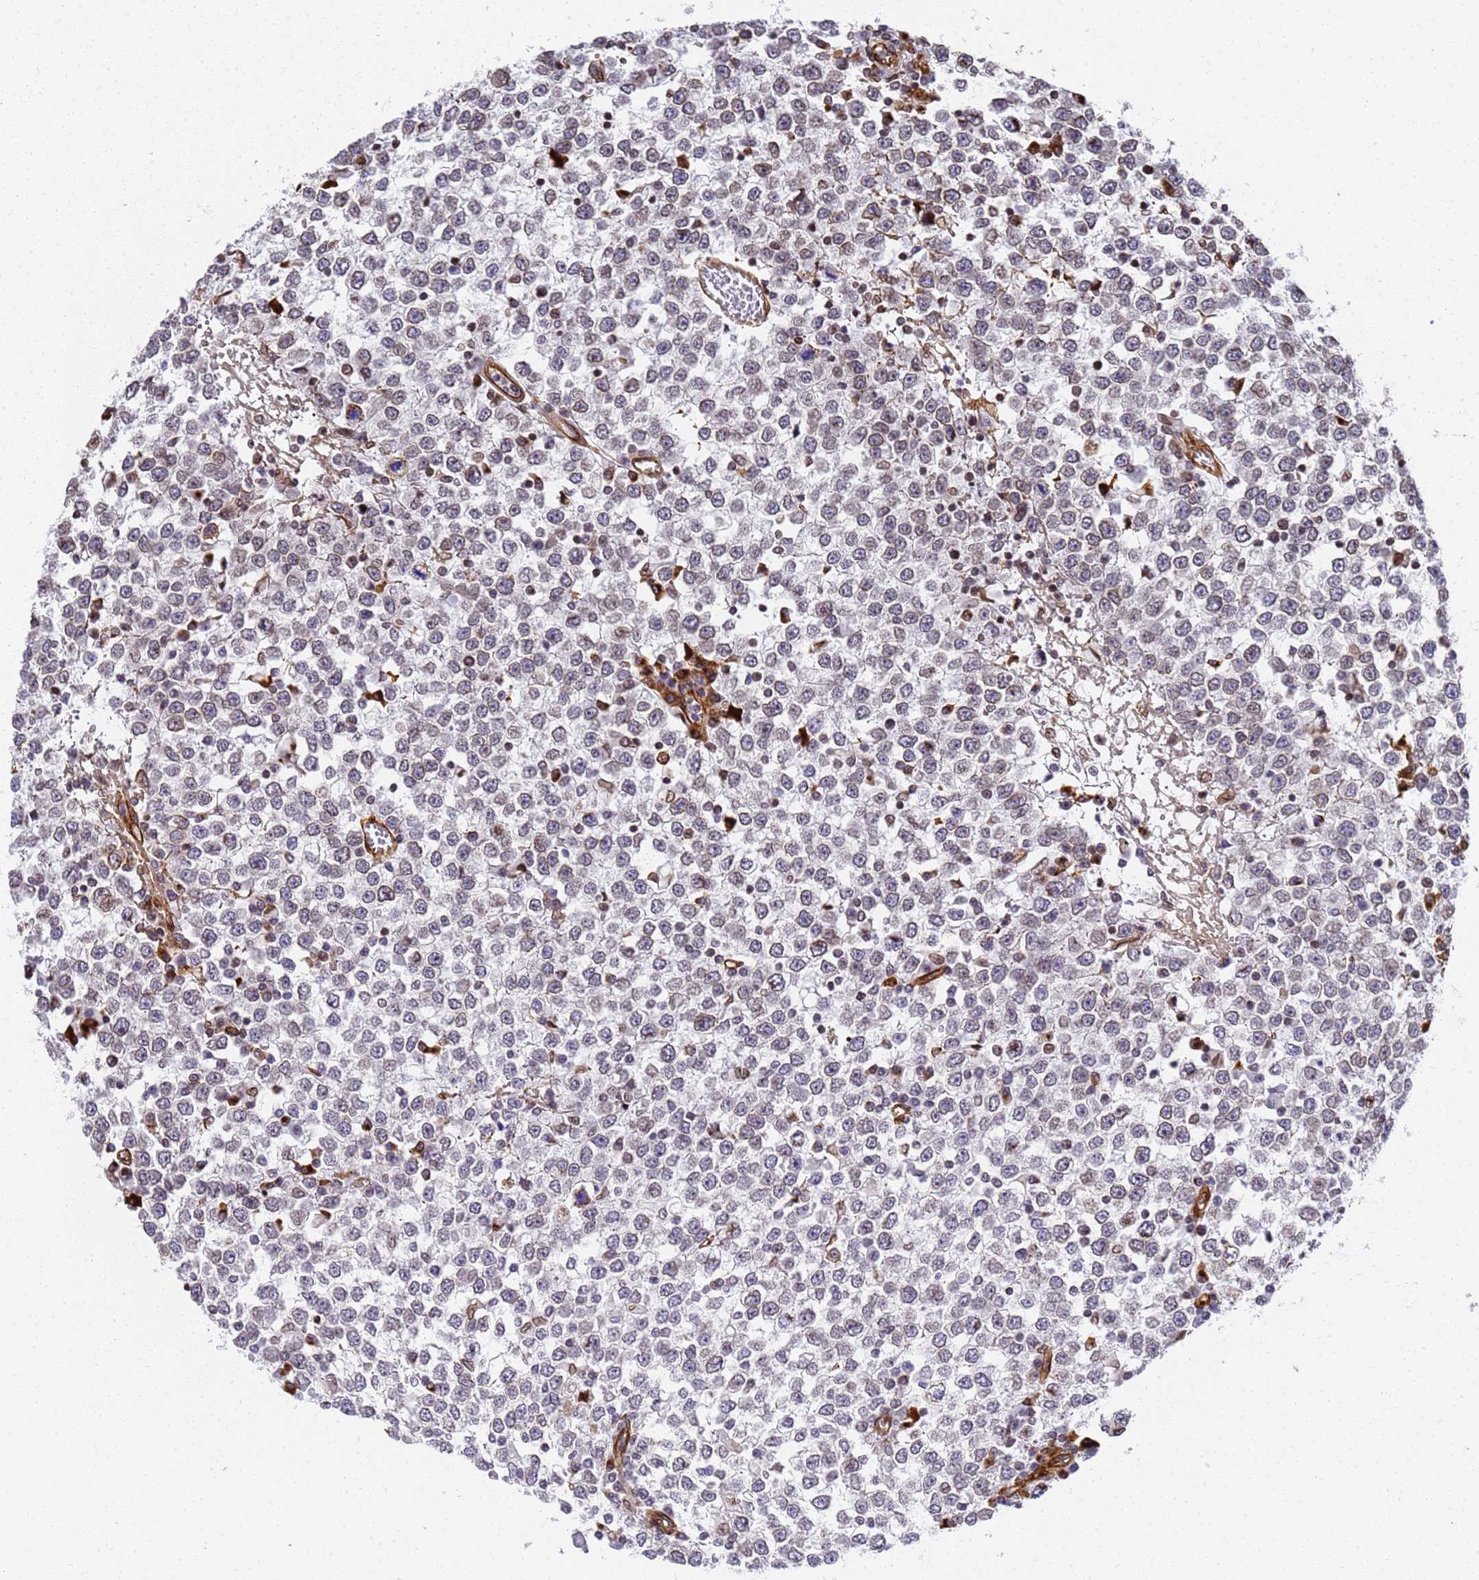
{"staining": {"intensity": "weak", "quantity": "<25%", "location": "cytoplasmic/membranous,nuclear"}, "tissue": "testis cancer", "cell_type": "Tumor cells", "image_type": "cancer", "snomed": [{"axis": "morphology", "description": "Seminoma, NOS"}, {"axis": "topography", "description": "Testis"}], "caption": "A high-resolution micrograph shows immunohistochemistry staining of testis cancer, which displays no significant positivity in tumor cells.", "gene": "IGFBP7", "patient": {"sex": "male", "age": 65}}